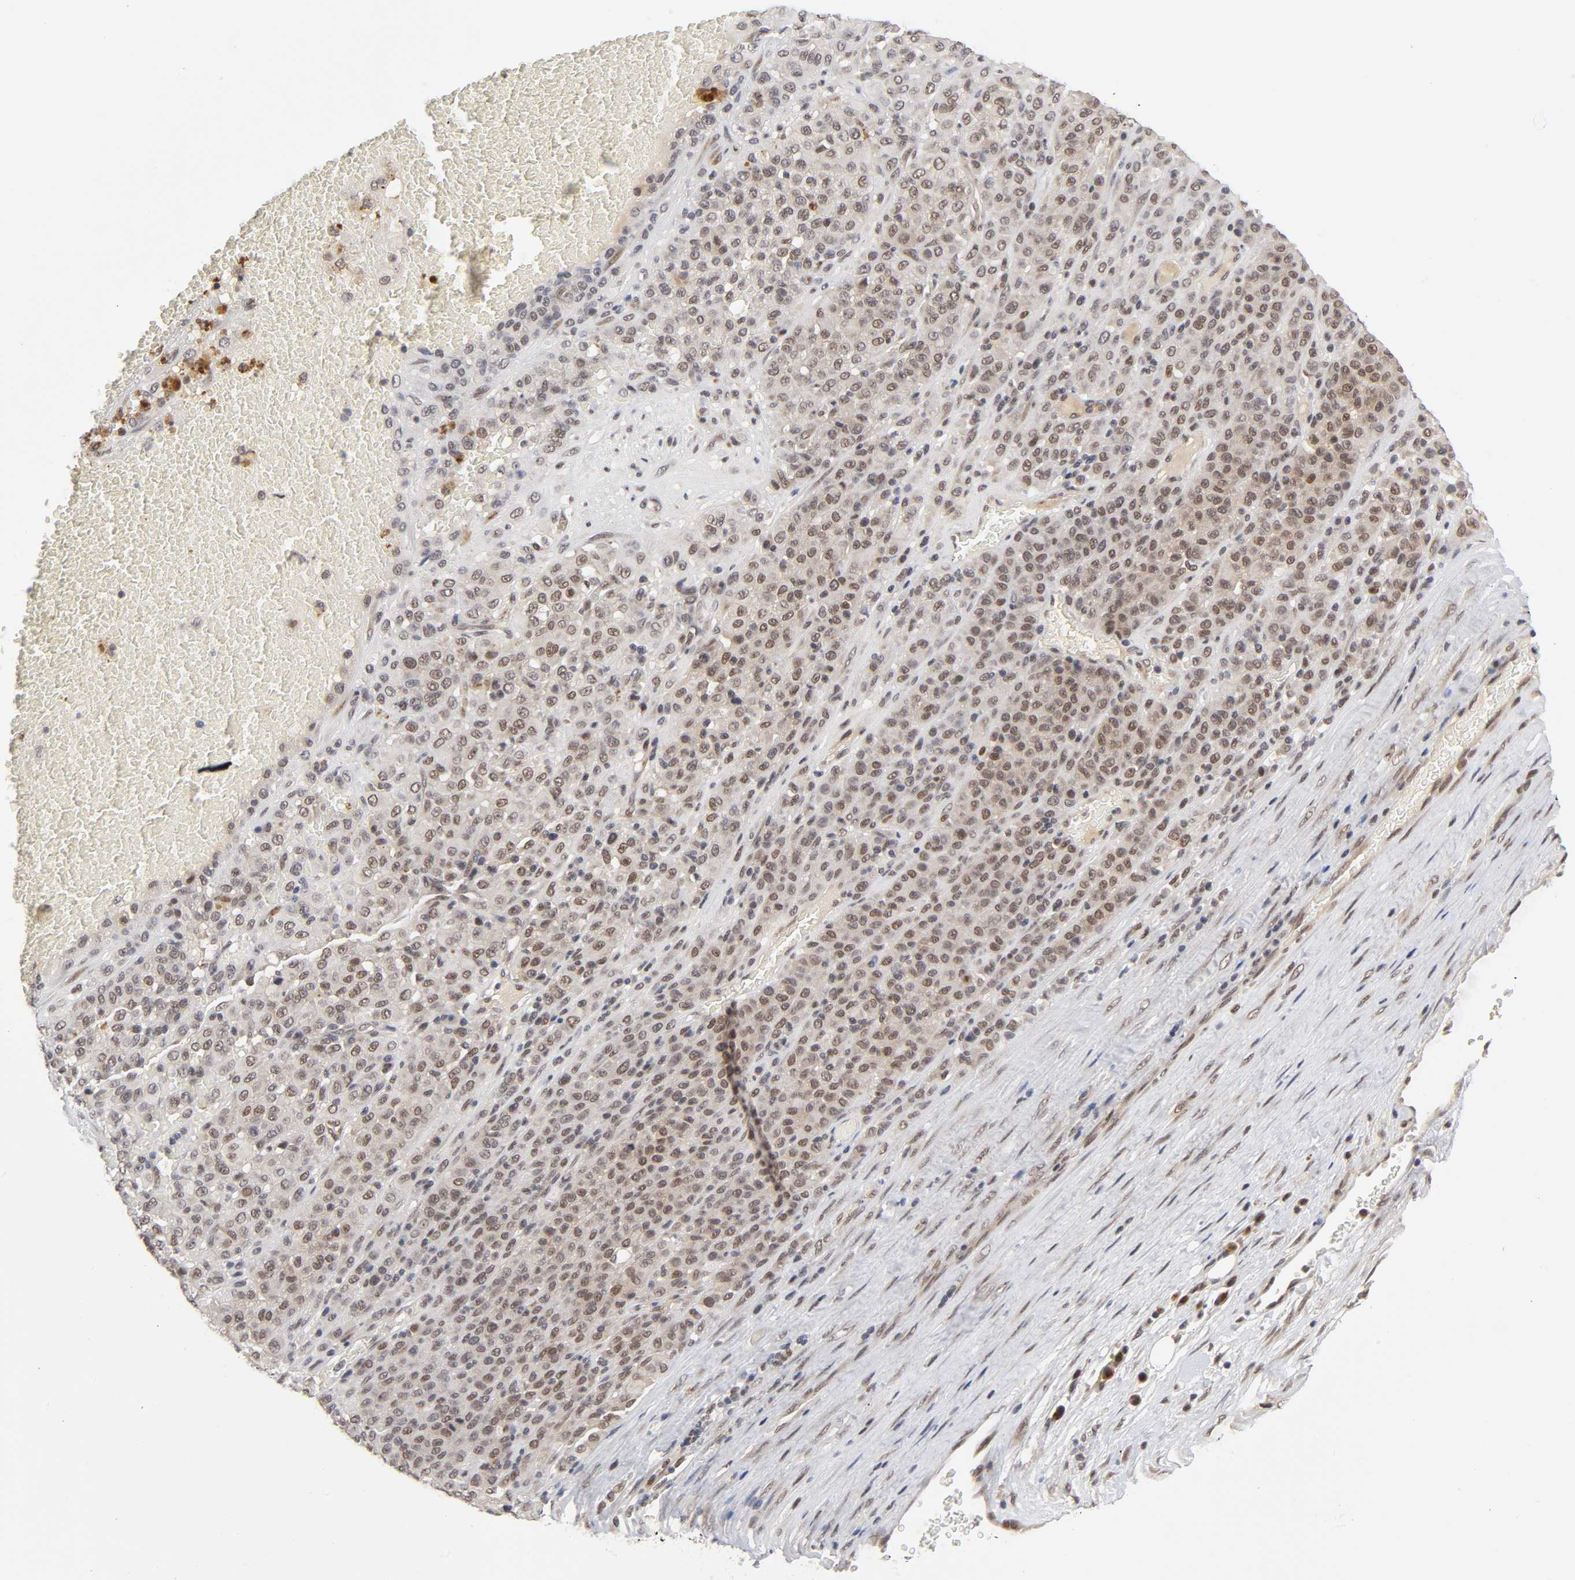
{"staining": {"intensity": "moderate", "quantity": ">75%", "location": "cytoplasmic/membranous,nuclear"}, "tissue": "melanoma", "cell_type": "Tumor cells", "image_type": "cancer", "snomed": [{"axis": "morphology", "description": "Malignant melanoma, Metastatic site"}, {"axis": "topography", "description": "Pancreas"}], "caption": "The photomicrograph shows a brown stain indicating the presence of a protein in the cytoplasmic/membranous and nuclear of tumor cells in melanoma. (Stains: DAB in brown, nuclei in blue, Microscopy: brightfield microscopy at high magnification).", "gene": "EP300", "patient": {"sex": "female", "age": 30}}